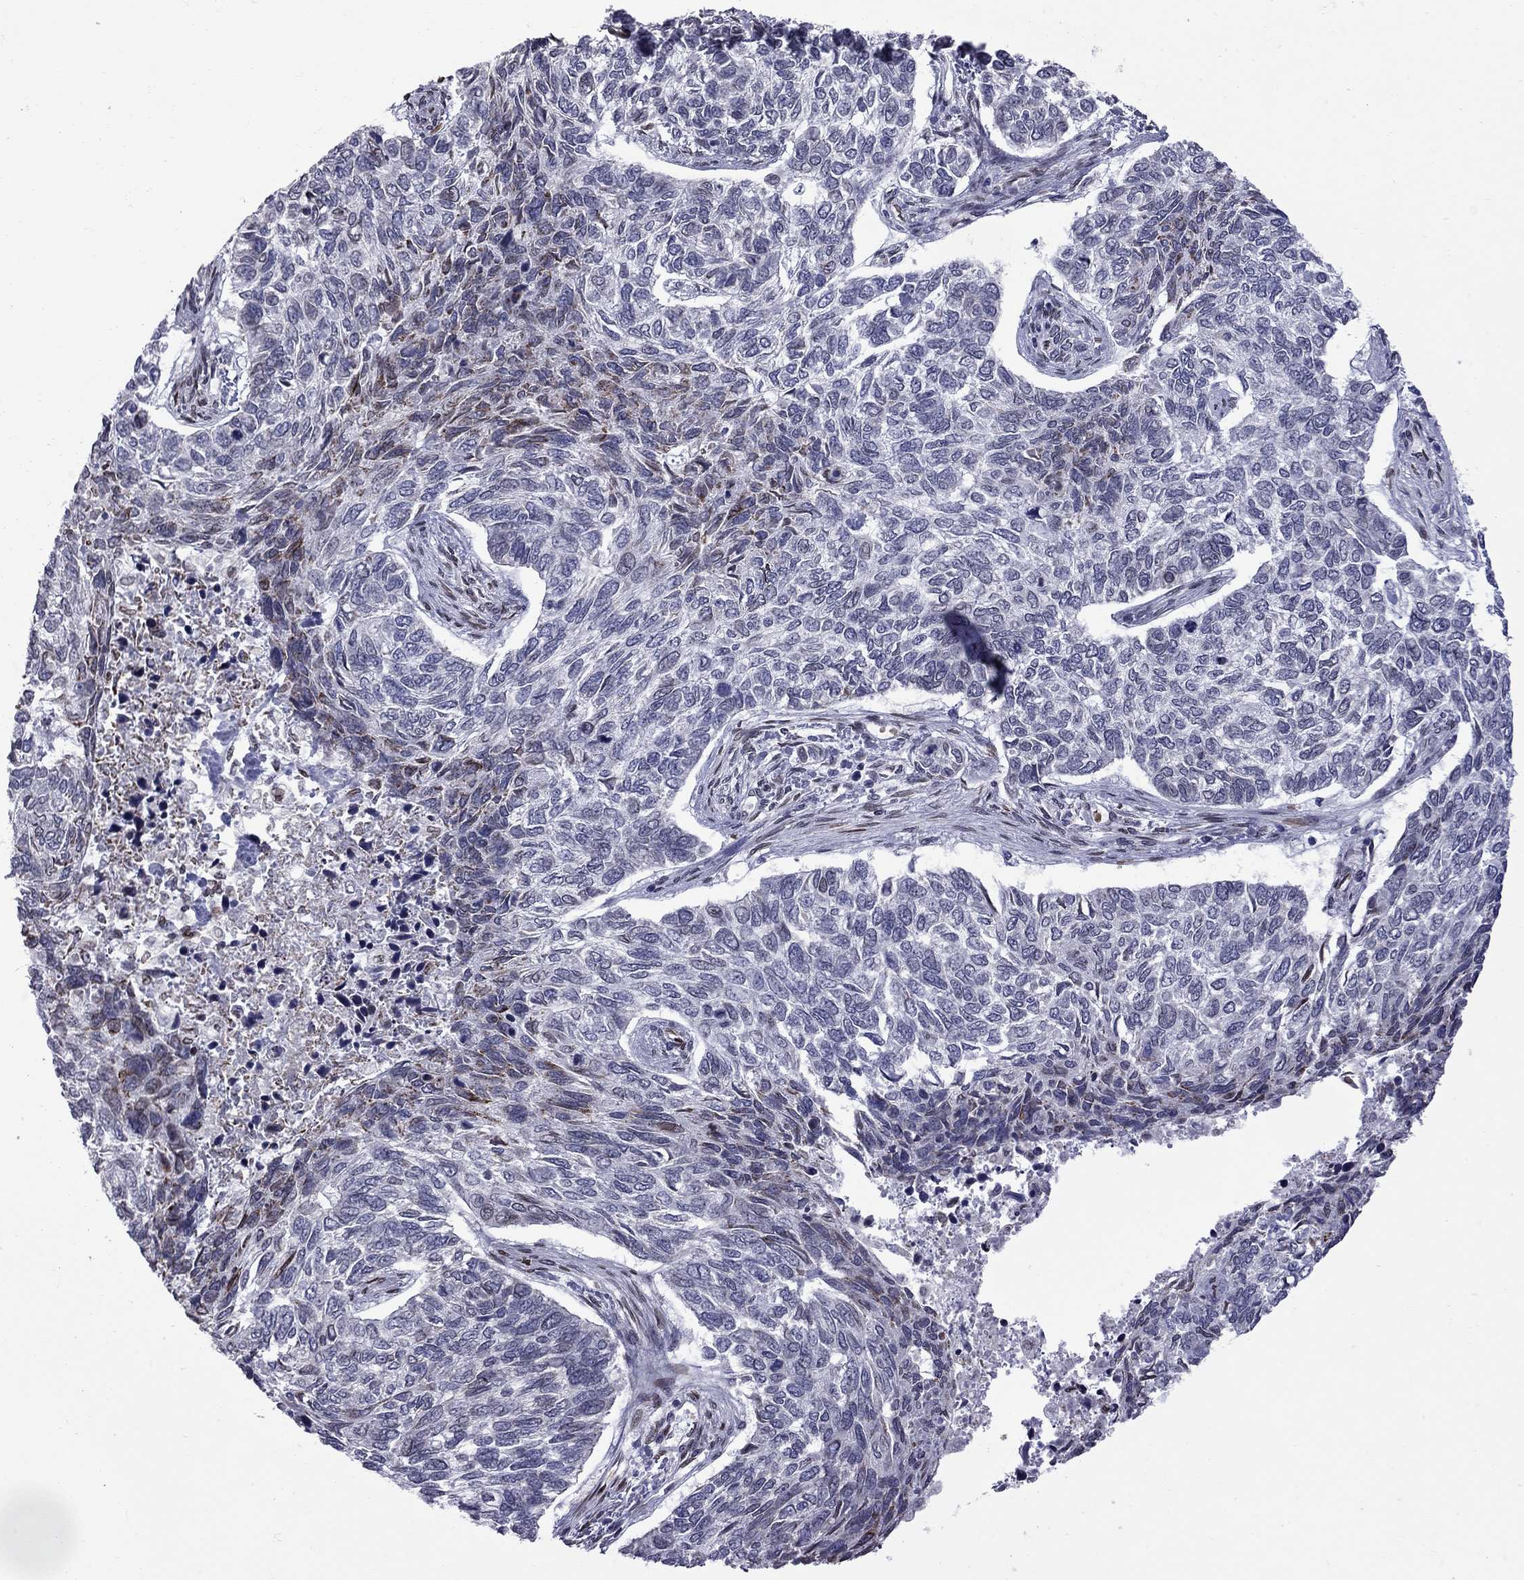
{"staining": {"intensity": "moderate", "quantity": "<25%", "location": "cytoplasmic/membranous"}, "tissue": "skin cancer", "cell_type": "Tumor cells", "image_type": "cancer", "snomed": [{"axis": "morphology", "description": "Basal cell carcinoma"}, {"axis": "topography", "description": "Skin"}], "caption": "An image of skin basal cell carcinoma stained for a protein demonstrates moderate cytoplasmic/membranous brown staining in tumor cells.", "gene": "CLTCL1", "patient": {"sex": "female", "age": 65}}